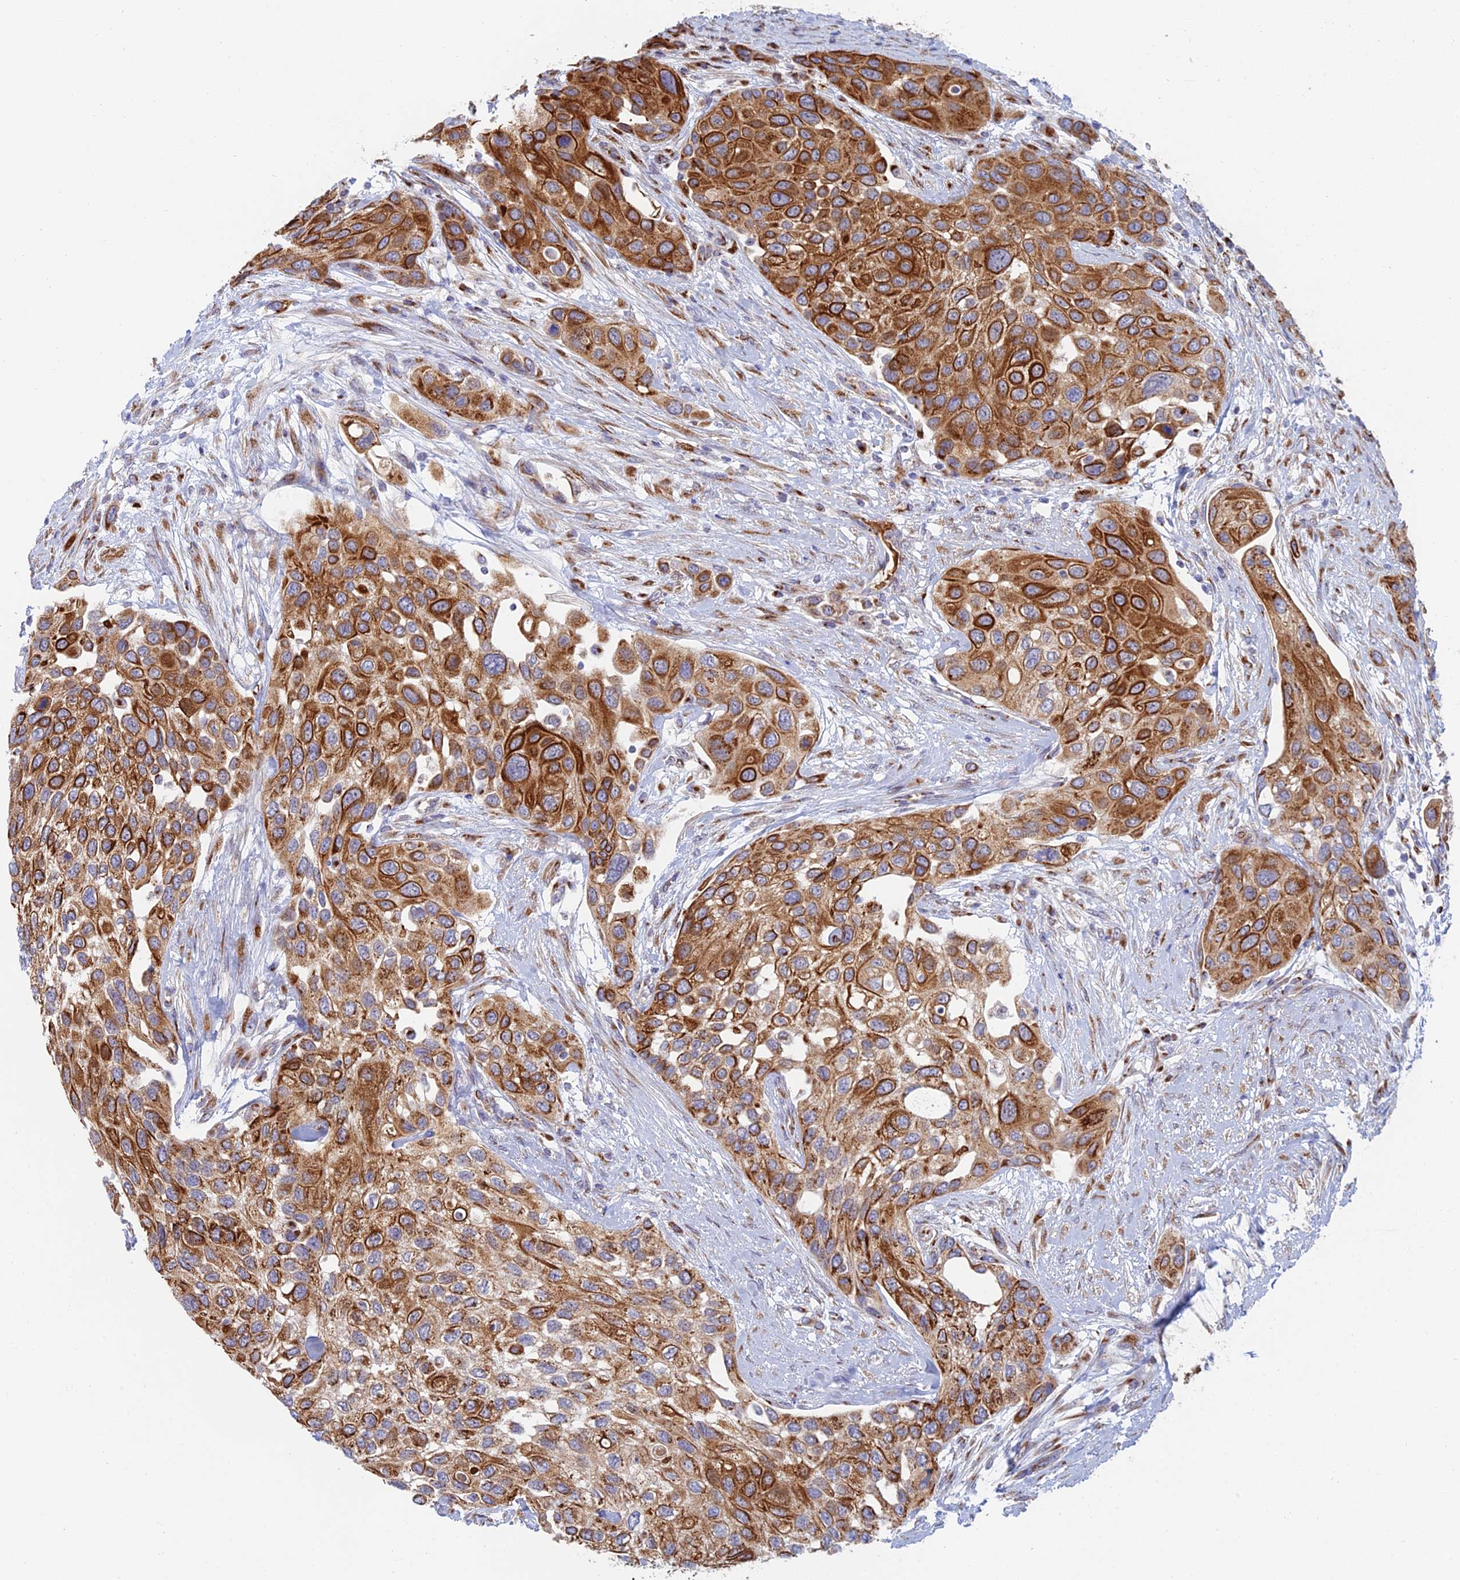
{"staining": {"intensity": "strong", "quantity": ">75%", "location": "cytoplasmic/membranous"}, "tissue": "urothelial cancer", "cell_type": "Tumor cells", "image_type": "cancer", "snomed": [{"axis": "morphology", "description": "Normal tissue, NOS"}, {"axis": "morphology", "description": "Urothelial carcinoma, High grade"}, {"axis": "topography", "description": "Vascular tissue"}, {"axis": "topography", "description": "Urinary bladder"}], "caption": "Tumor cells demonstrate high levels of strong cytoplasmic/membranous positivity in approximately >75% of cells in human high-grade urothelial carcinoma.", "gene": "HS2ST1", "patient": {"sex": "female", "age": 56}}